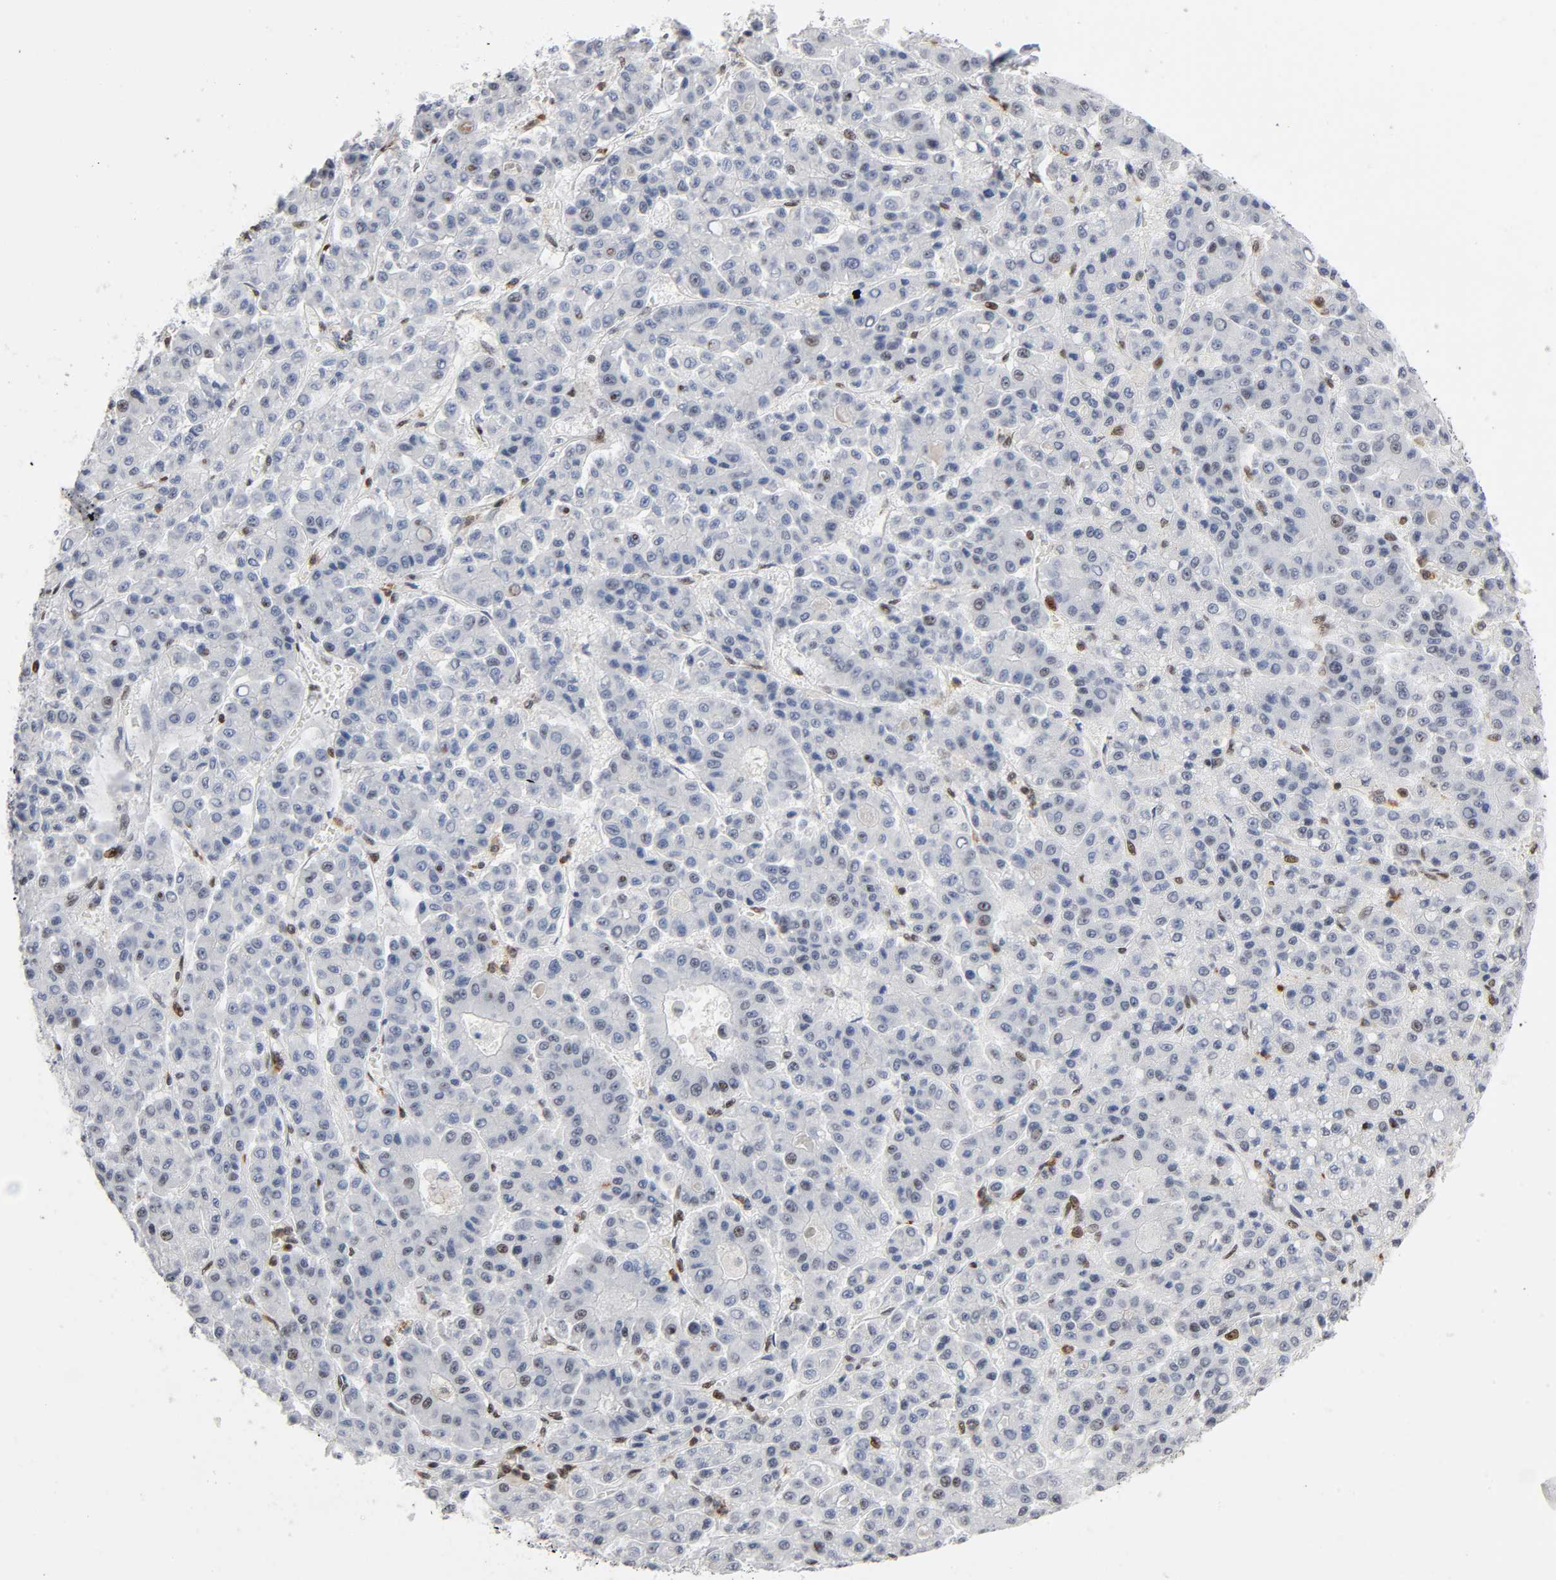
{"staining": {"intensity": "weak", "quantity": "<25%", "location": "nuclear"}, "tissue": "liver cancer", "cell_type": "Tumor cells", "image_type": "cancer", "snomed": [{"axis": "morphology", "description": "Carcinoma, Hepatocellular, NOS"}, {"axis": "topography", "description": "Liver"}], "caption": "The image reveals no staining of tumor cells in liver cancer (hepatocellular carcinoma).", "gene": "WAS", "patient": {"sex": "male", "age": 70}}